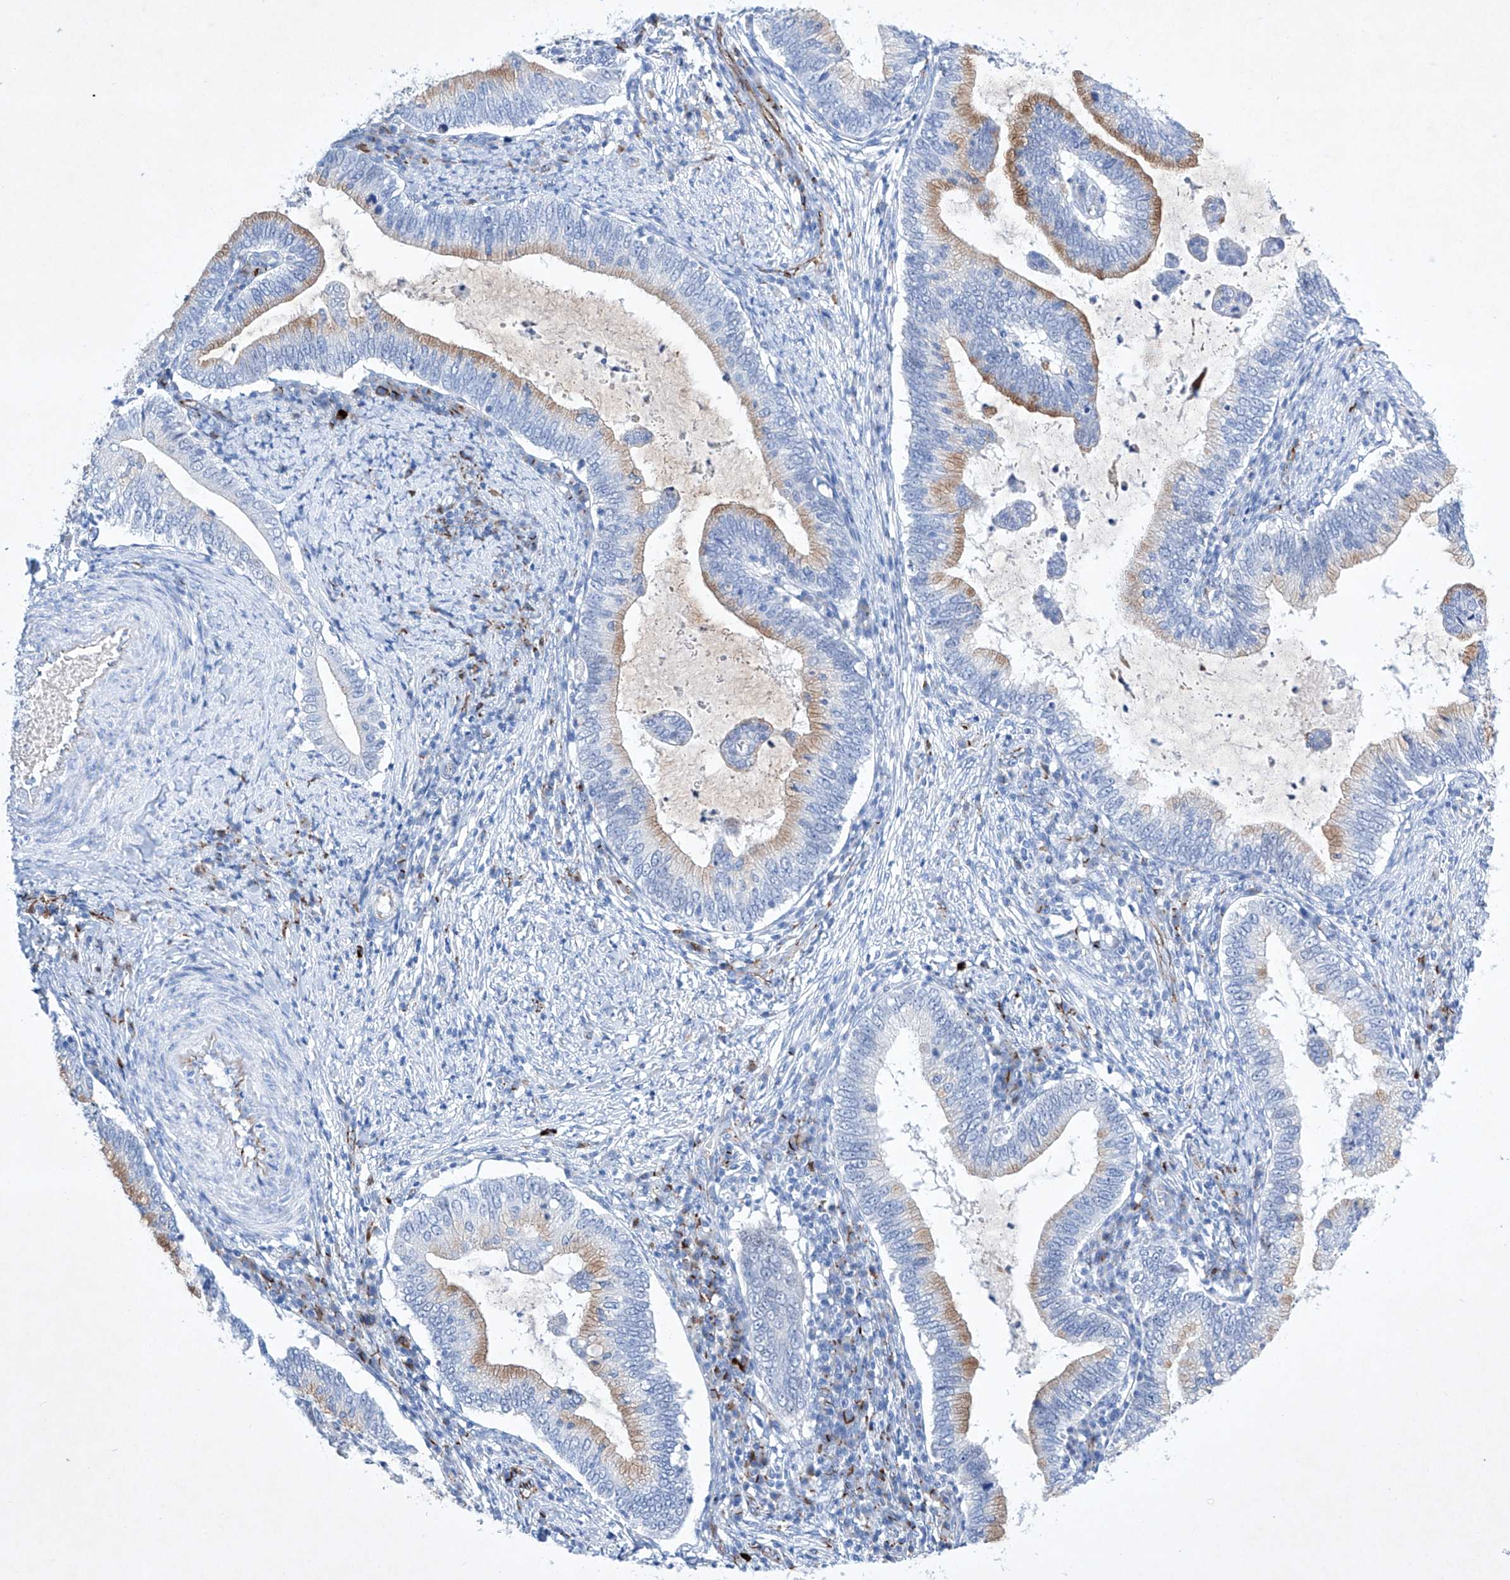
{"staining": {"intensity": "moderate", "quantity": "<25%", "location": "cytoplasmic/membranous"}, "tissue": "cervical cancer", "cell_type": "Tumor cells", "image_type": "cancer", "snomed": [{"axis": "morphology", "description": "Adenocarcinoma, NOS"}, {"axis": "topography", "description": "Cervix"}], "caption": "A high-resolution image shows immunohistochemistry (IHC) staining of cervical cancer, which reveals moderate cytoplasmic/membranous positivity in approximately <25% of tumor cells. The staining is performed using DAB brown chromogen to label protein expression. The nuclei are counter-stained blue using hematoxylin.", "gene": "ETV7", "patient": {"sex": "female", "age": 36}}